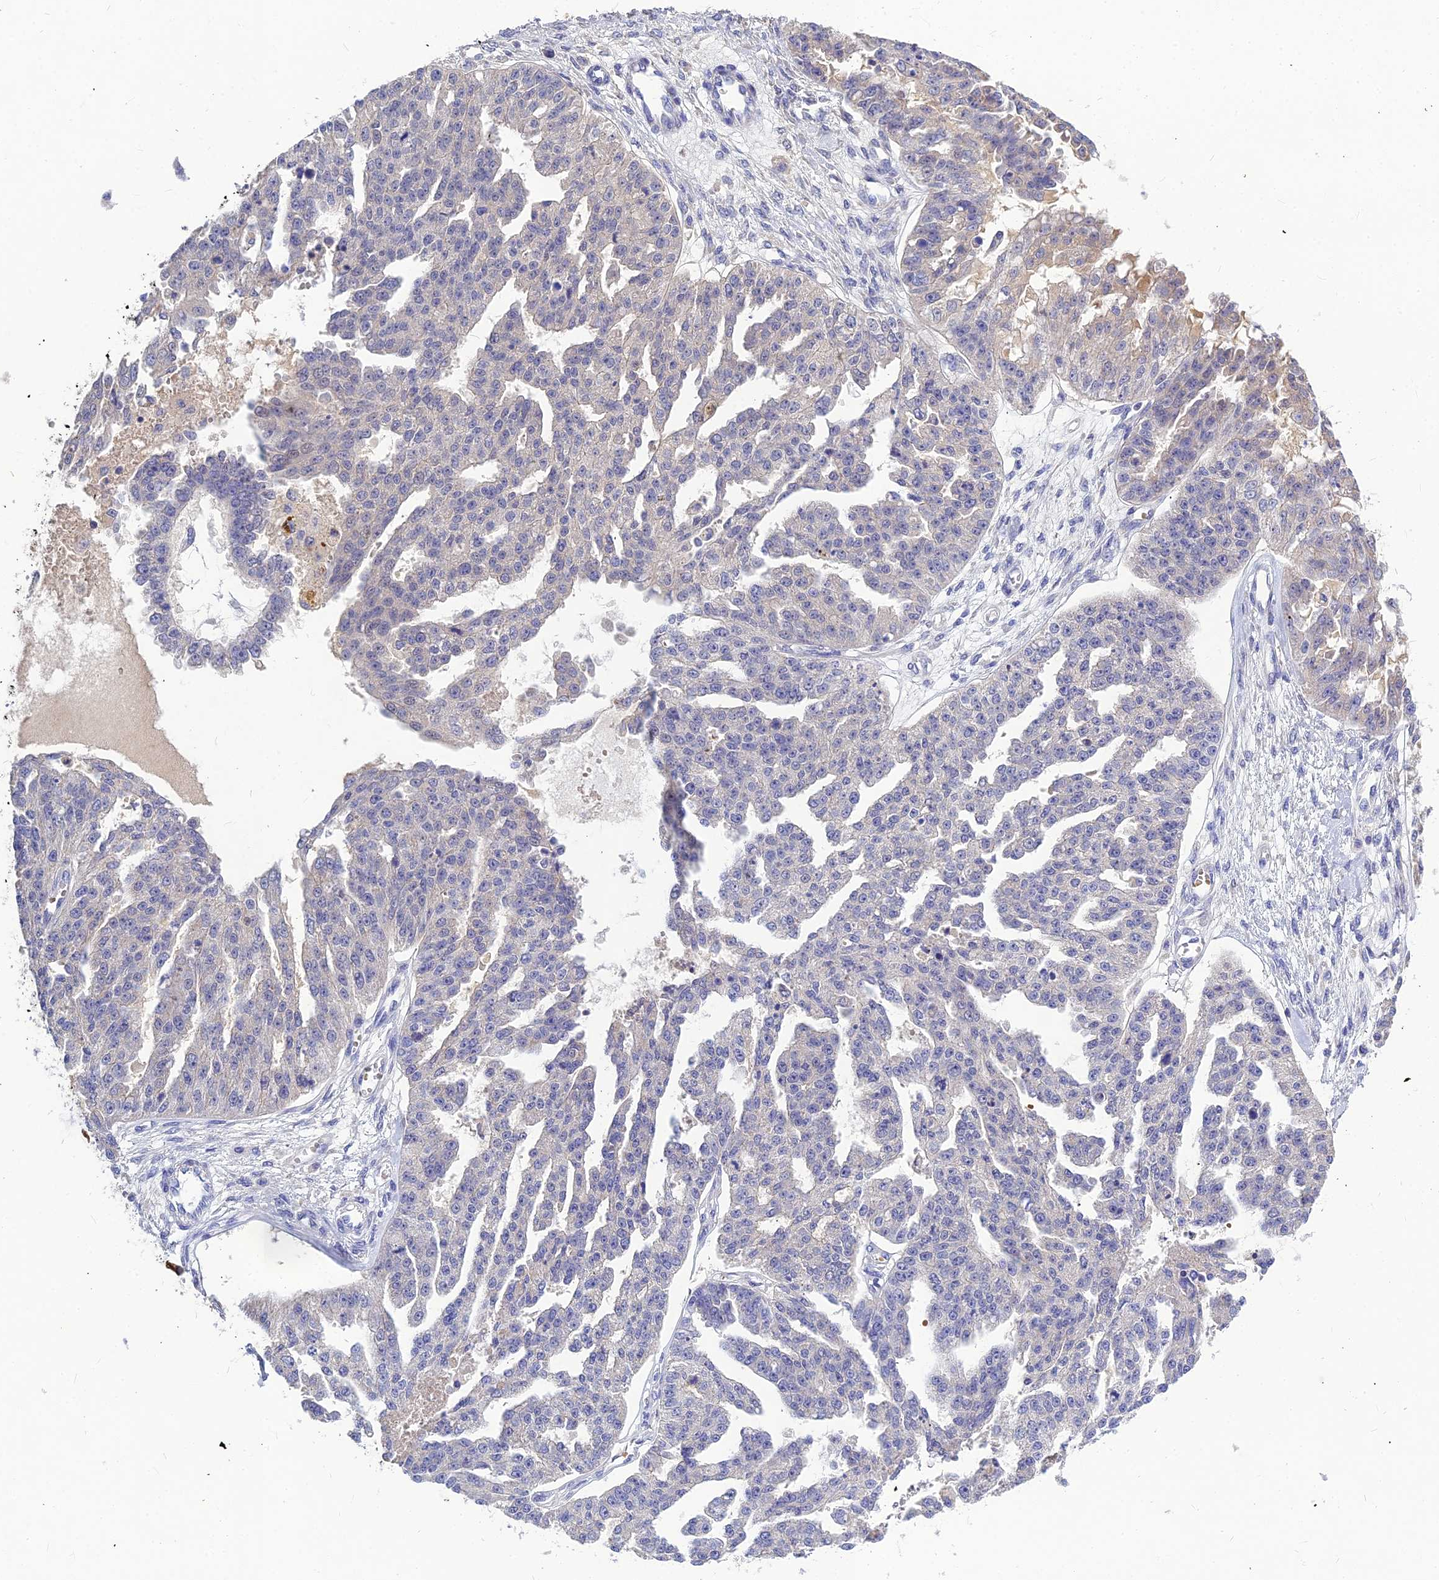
{"staining": {"intensity": "negative", "quantity": "none", "location": "none"}, "tissue": "ovarian cancer", "cell_type": "Tumor cells", "image_type": "cancer", "snomed": [{"axis": "morphology", "description": "Cystadenocarcinoma, serous, NOS"}, {"axis": "topography", "description": "Ovary"}], "caption": "Immunohistochemistry of human serous cystadenocarcinoma (ovarian) exhibits no staining in tumor cells. The staining was performed using DAB (3,3'-diaminobenzidine) to visualize the protein expression in brown, while the nuclei were stained in blue with hematoxylin (Magnification: 20x).", "gene": "DMRTA1", "patient": {"sex": "female", "age": 58}}